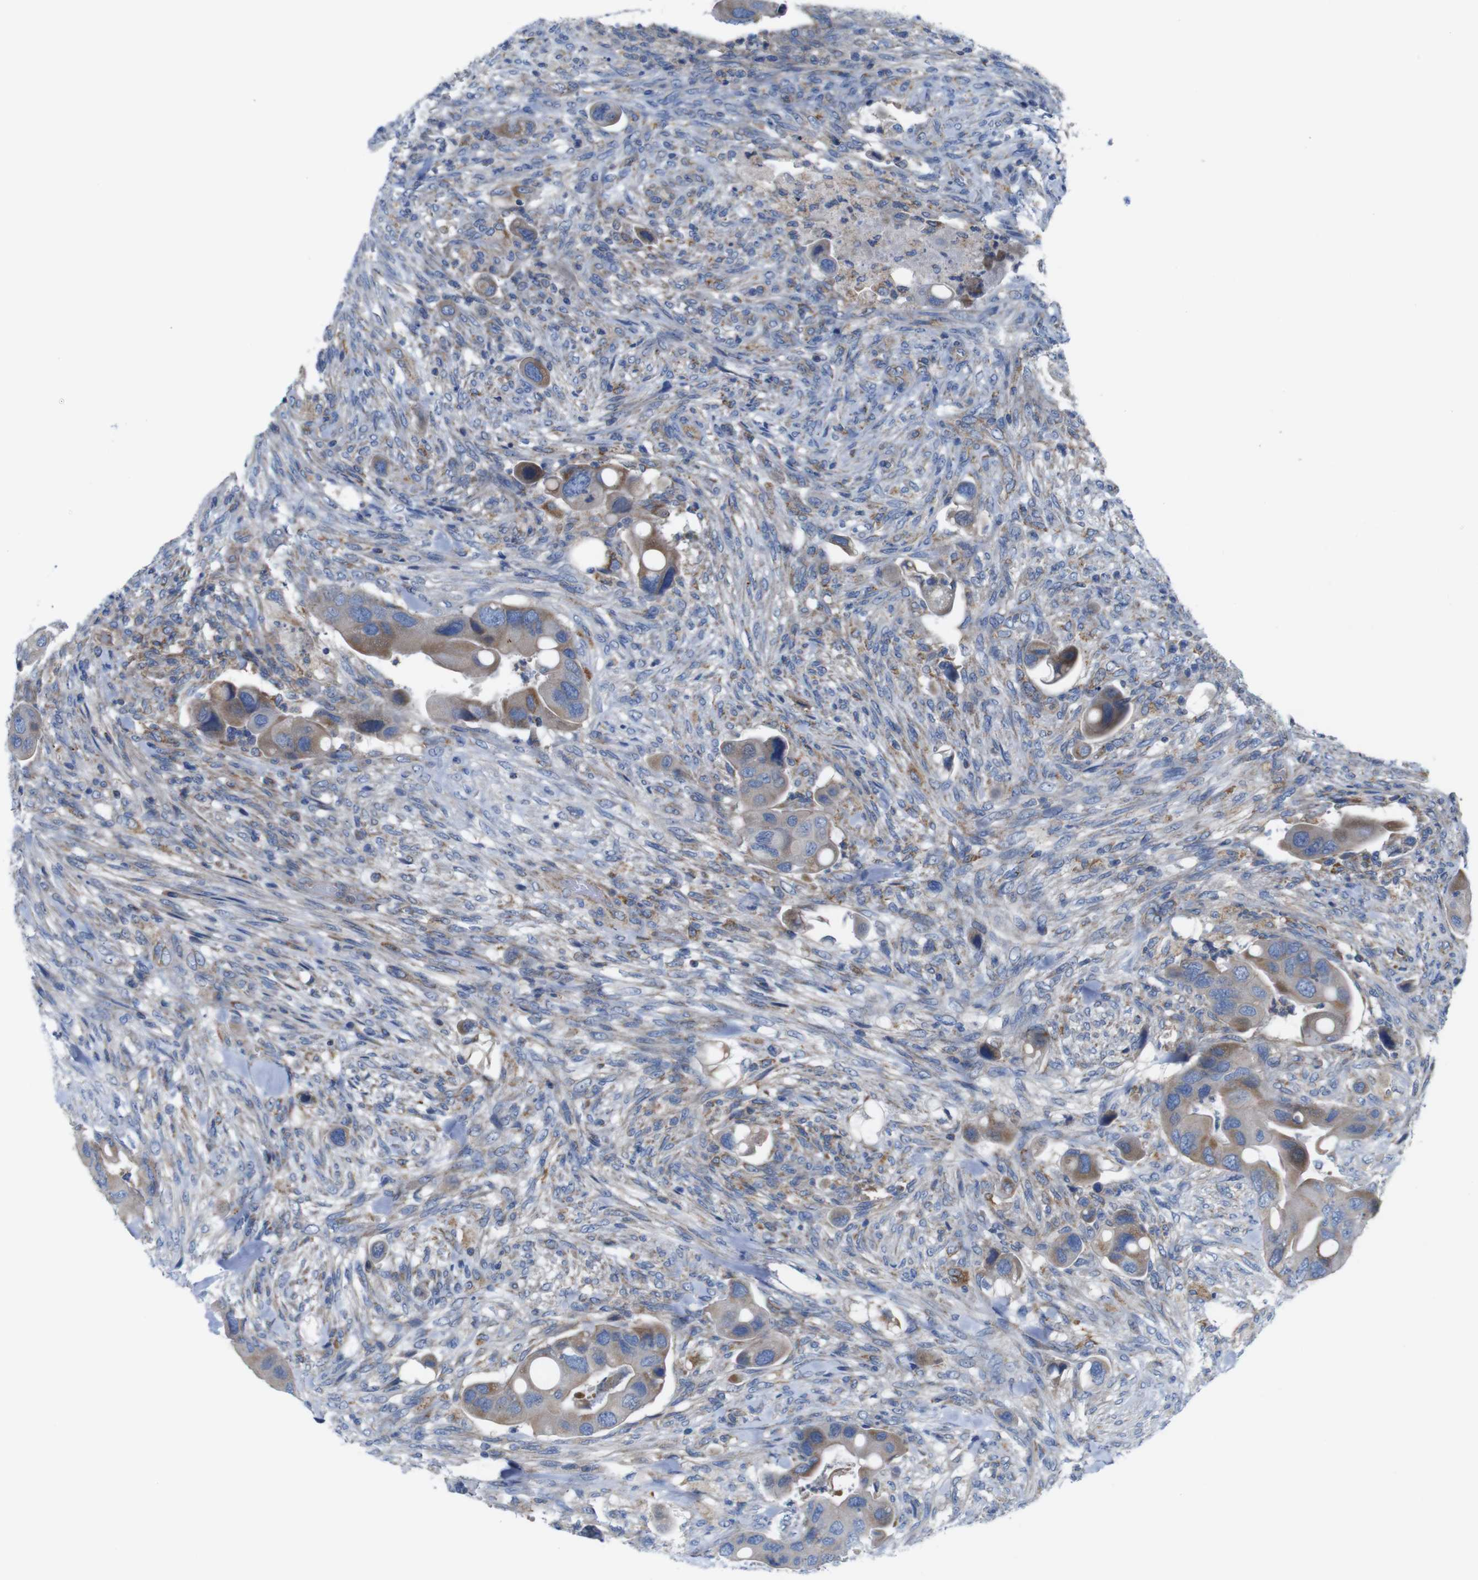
{"staining": {"intensity": "moderate", "quantity": ">75%", "location": "cytoplasmic/membranous"}, "tissue": "colorectal cancer", "cell_type": "Tumor cells", "image_type": "cancer", "snomed": [{"axis": "morphology", "description": "Adenocarcinoma, NOS"}, {"axis": "topography", "description": "Rectum"}], "caption": "Colorectal cancer was stained to show a protein in brown. There is medium levels of moderate cytoplasmic/membranous staining in approximately >75% of tumor cells.", "gene": "PDCD1LG2", "patient": {"sex": "female", "age": 57}}